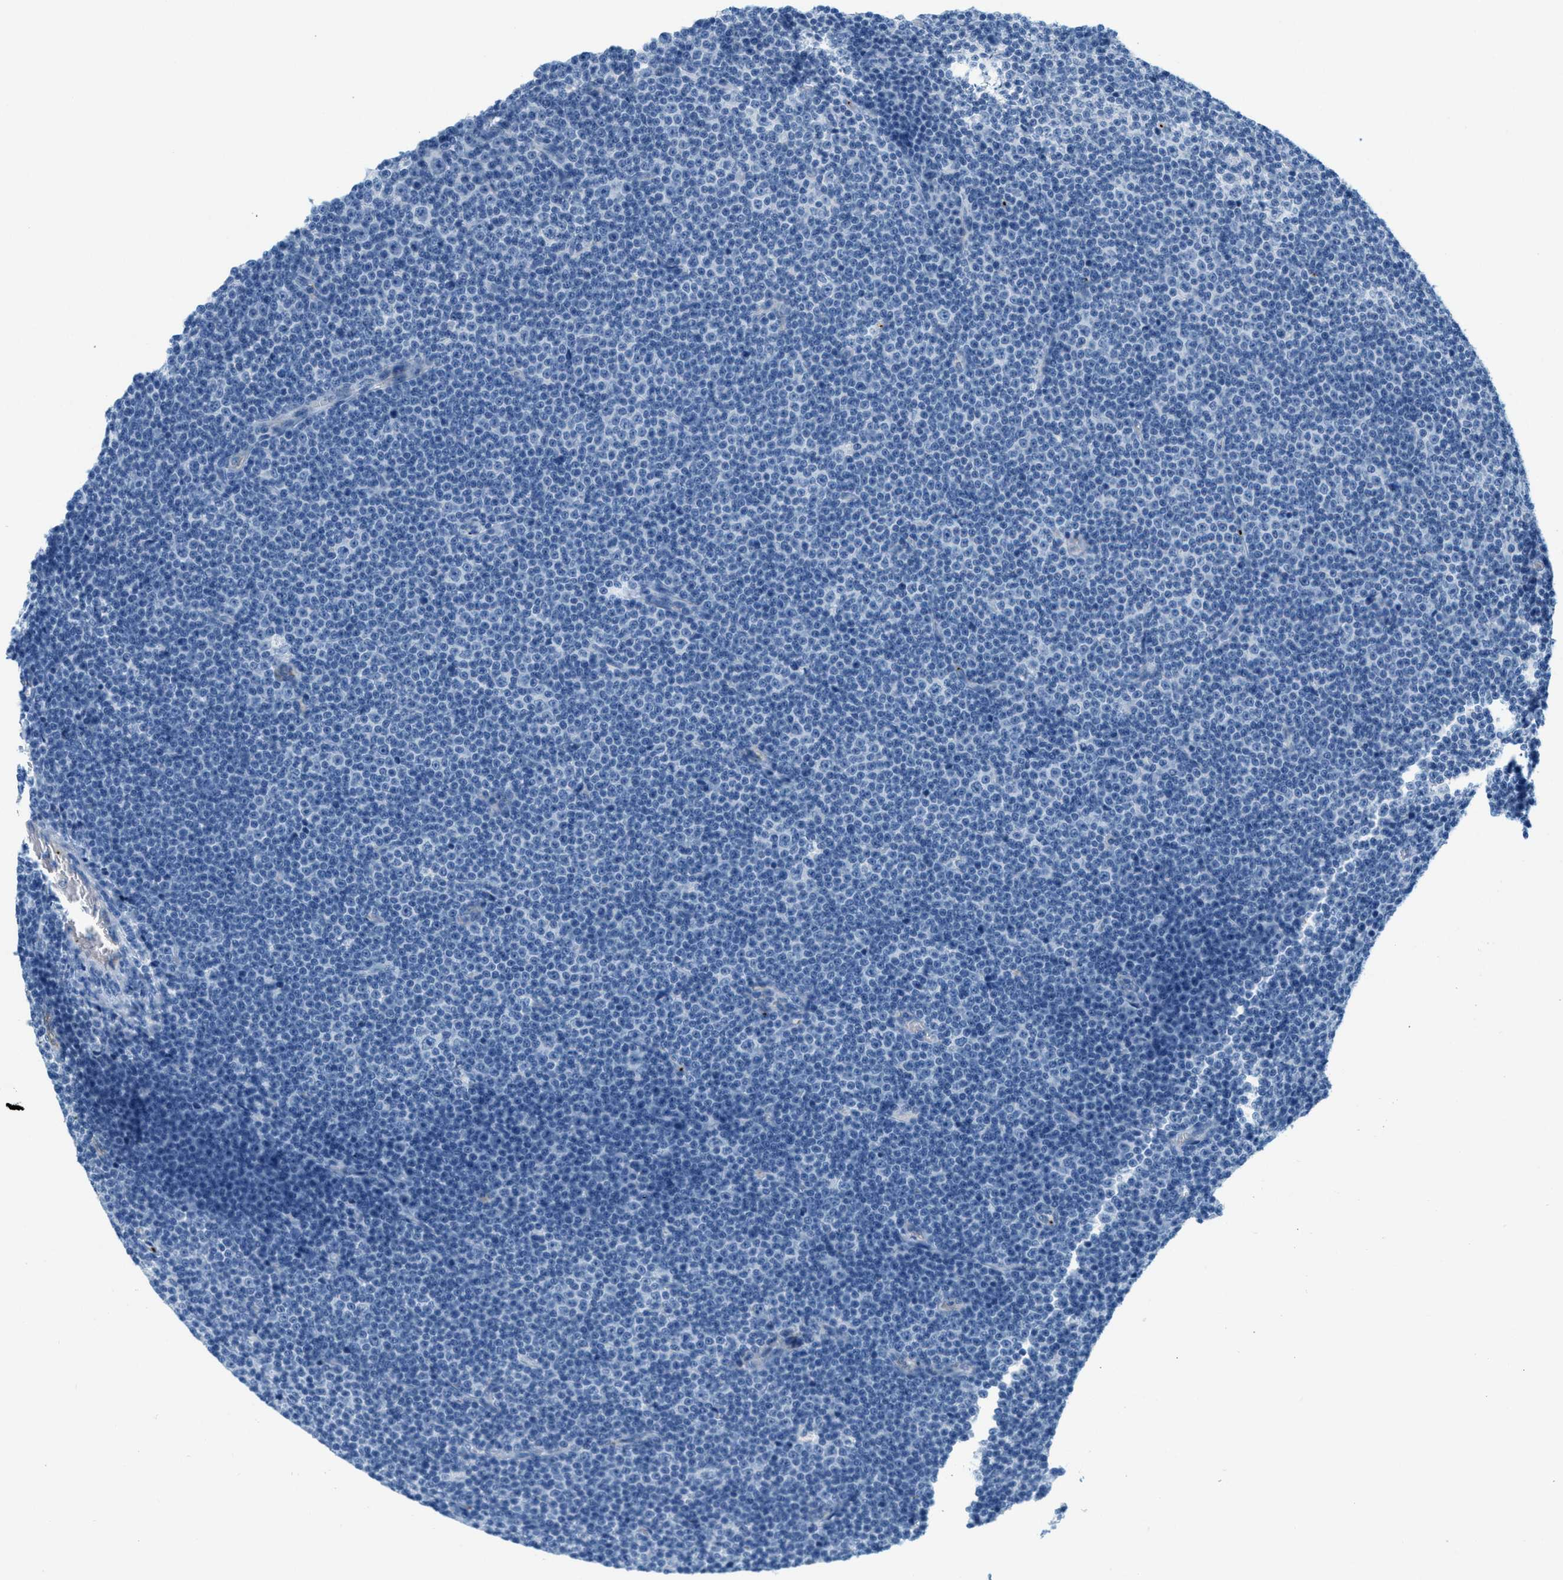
{"staining": {"intensity": "negative", "quantity": "none", "location": "none"}, "tissue": "lymphoma", "cell_type": "Tumor cells", "image_type": "cancer", "snomed": [{"axis": "morphology", "description": "Malignant lymphoma, non-Hodgkin's type, Low grade"}, {"axis": "topography", "description": "Lymph node"}], "caption": "Tumor cells show no significant protein staining in lymphoma.", "gene": "PPBP", "patient": {"sex": "female", "age": 67}}